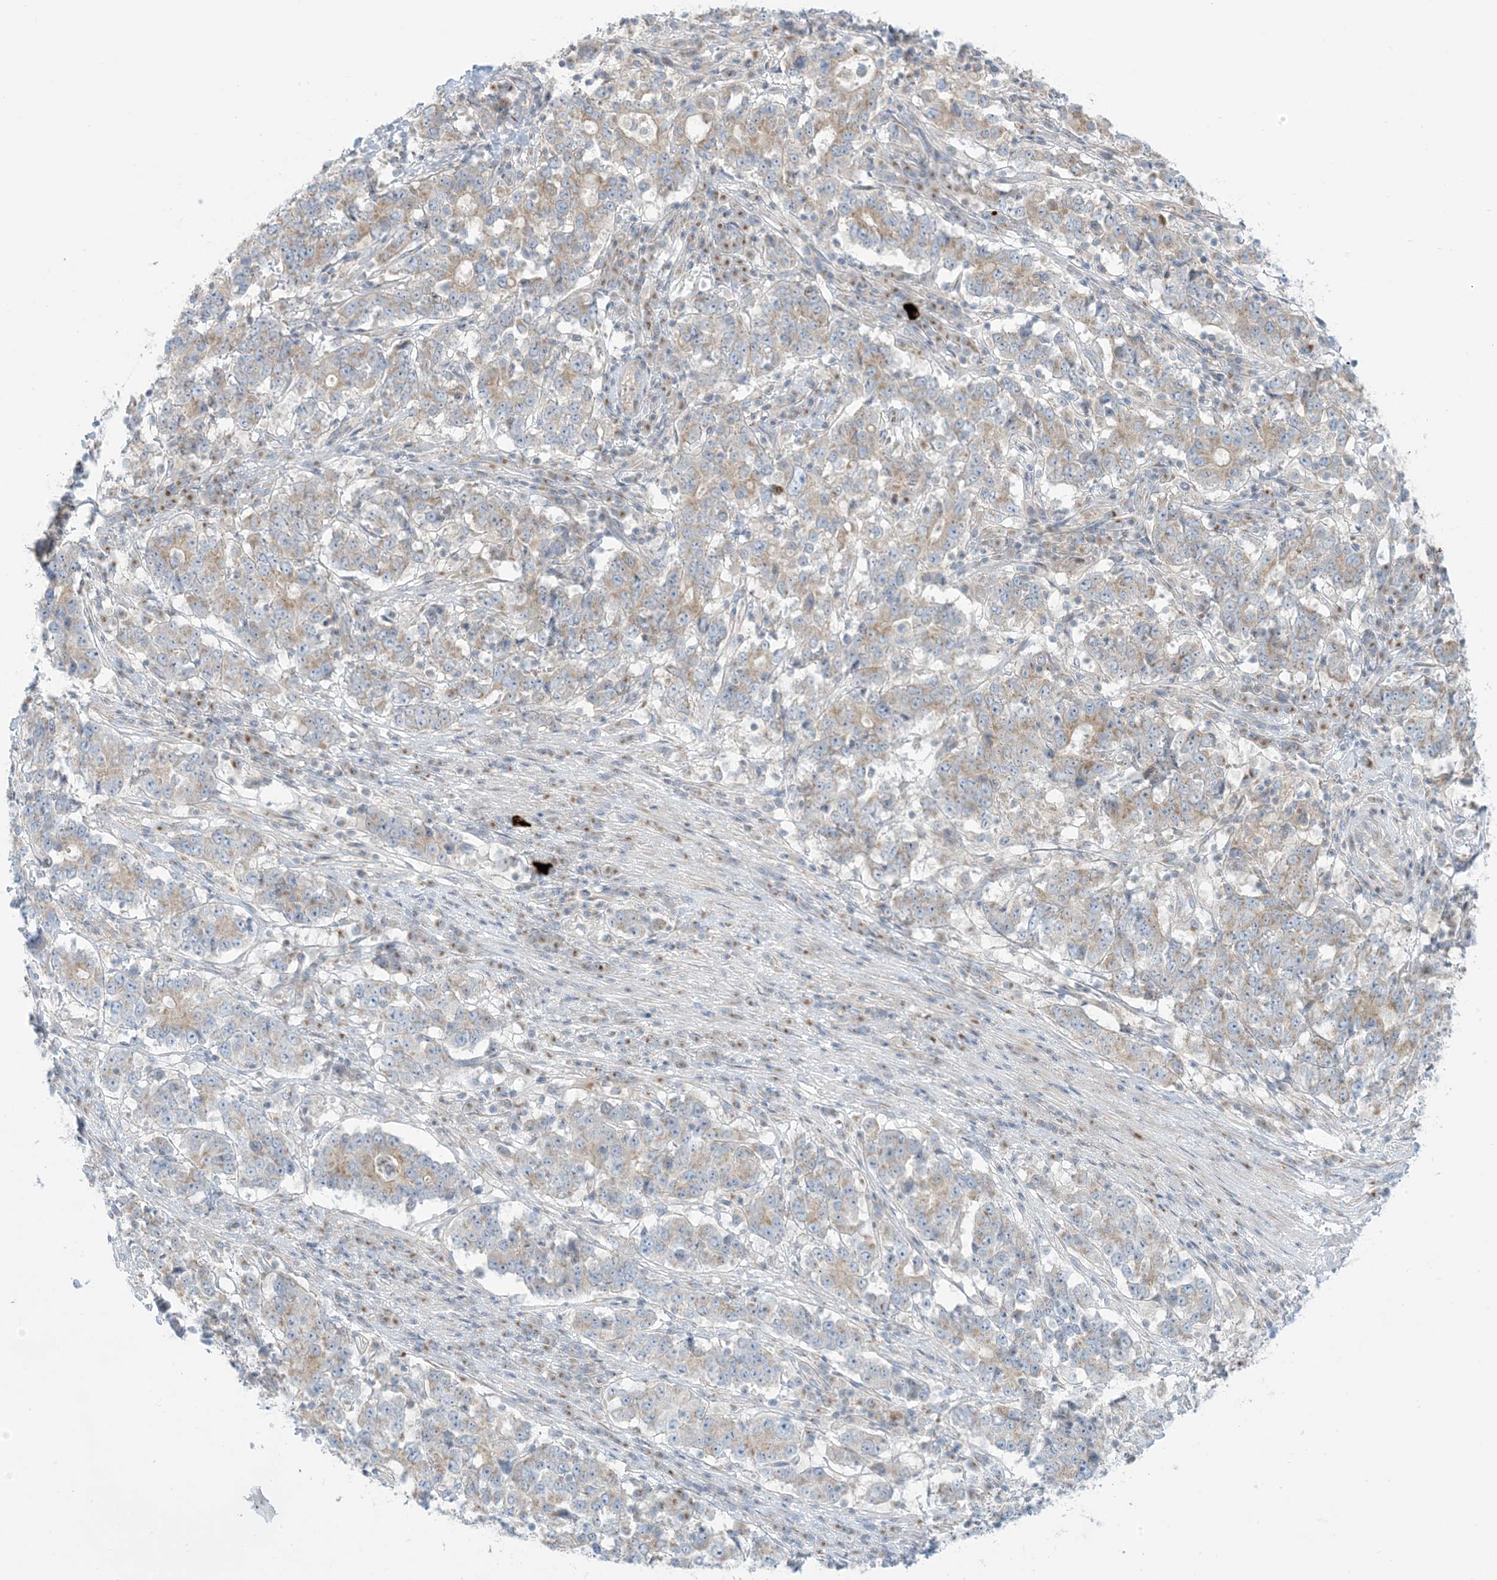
{"staining": {"intensity": "weak", "quantity": ">75%", "location": "cytoplasmic/membranous"}, "tissue": "stomach cancer", "cell_type": "Tumor cells", "image_type": "cancer", "snomed": [{"axis": "morphology", "description": "Adenocarcinoma, NOS"}, {"axis": "topography", "description": "Stomach"}], "caption": "This is a photomicrograph of immunohistochemistry (IHC) staining of stomach cancer, which shows weak staining in the cytoplasmic/membranous of tumor cells.", "gene": "AFTPH", "patient": {"sex": "male", "age": 59}}